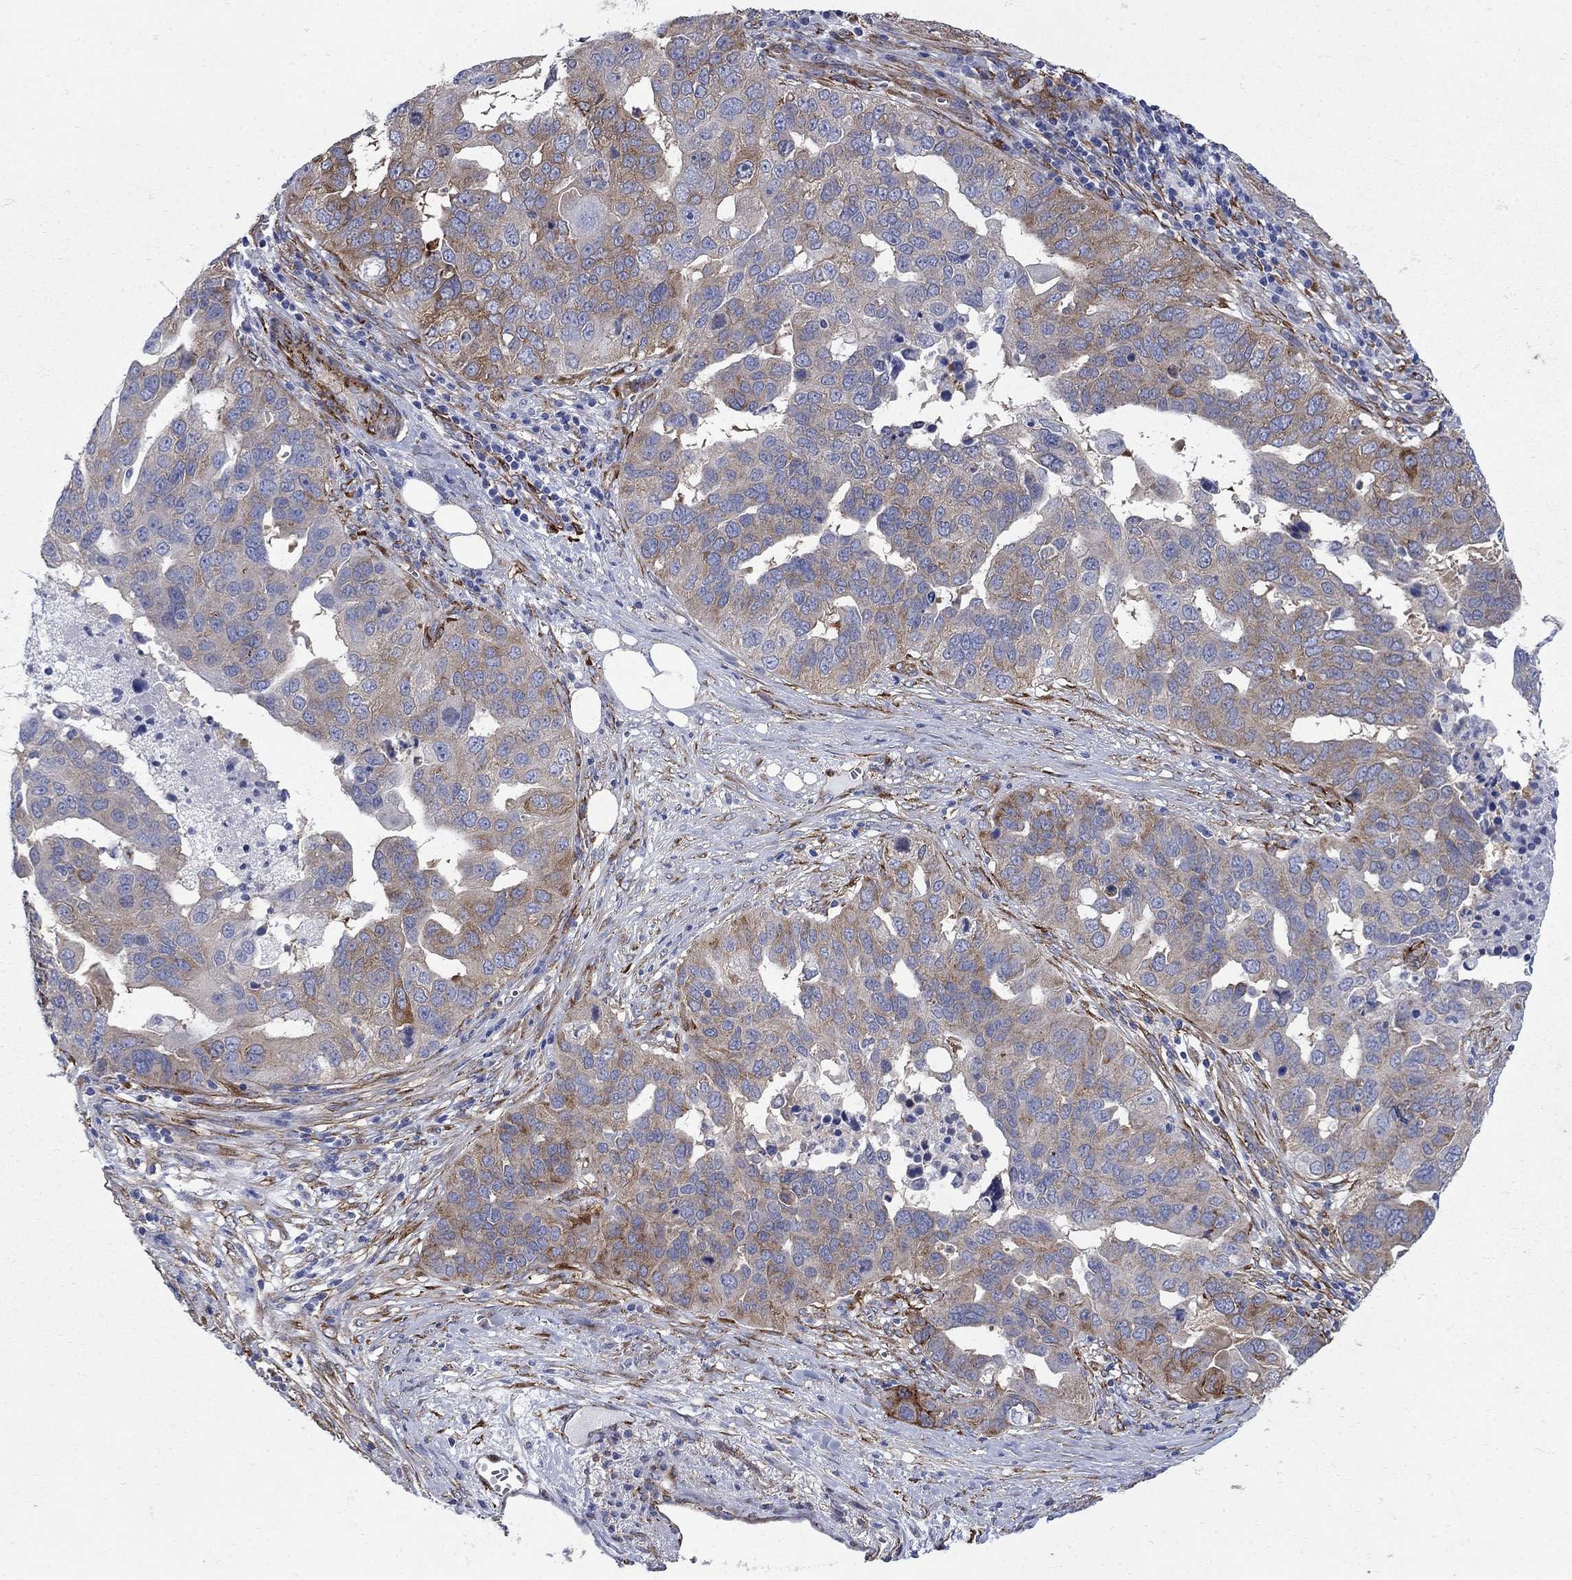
{"staining": {"intensity": "moderate", "quantity": "25%-75%", "location": "cytoplasmic/membranous"}, "tissue": "ovarian cancer", "cell_type": "Tumor cells", "image_type": "cancer", "snomed": [{"axis": "morphology", "description": "Carcinoma, endometroid"}, {"axis": "topography", "description": "Soft tissue"}, {"axis": "topography", "description": "Ovary"}], "caption": "A brown stain shows moderate cytoplasmic/membranous expression of a protein in ovarian cancer tumor cells.", "gene": "SEPTIN8", "patient": {"sex": "female", "age": 52}}